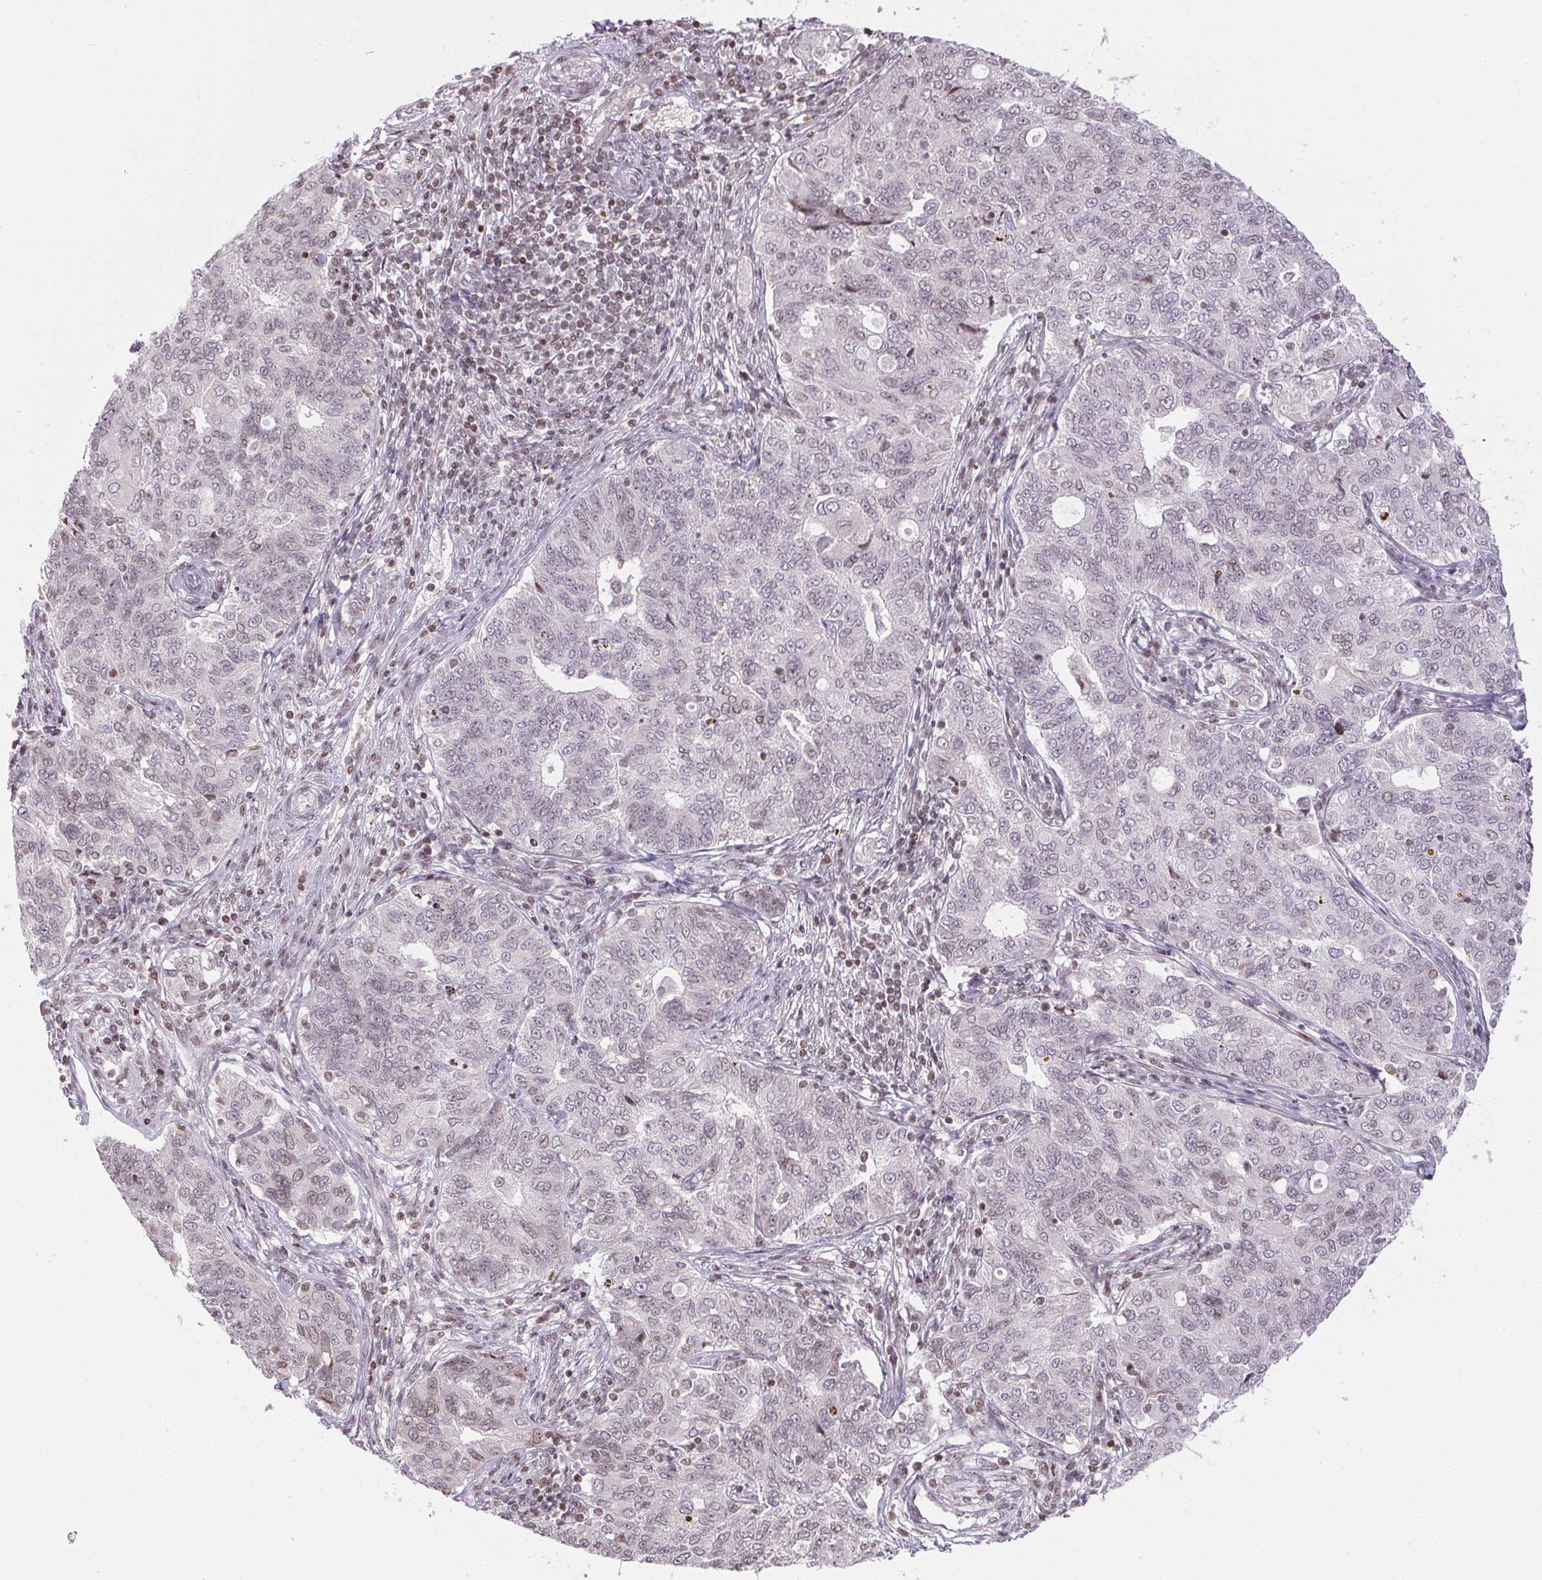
{"staining": {"intensity": "weak", "quantity": "<25%", "location": "nuclear"}, "tissue": "endometrial cancer", "cell_type": "Tumor cells", "image_type": "cancer", "snomed": [{"axis": "morphology", "description": "Adenocarcinoma, NOS"}, {"axis": "topography", "description": "Endometrium"}], "caption": "DAB (3,3'-diaminobenzidine) immunohistochemical staining of human endometrial adenocarcinoma exhibits no significant expression in tumor cells.", "gene": "RNF181", "patient": {"sex": "female", "age": 43}}